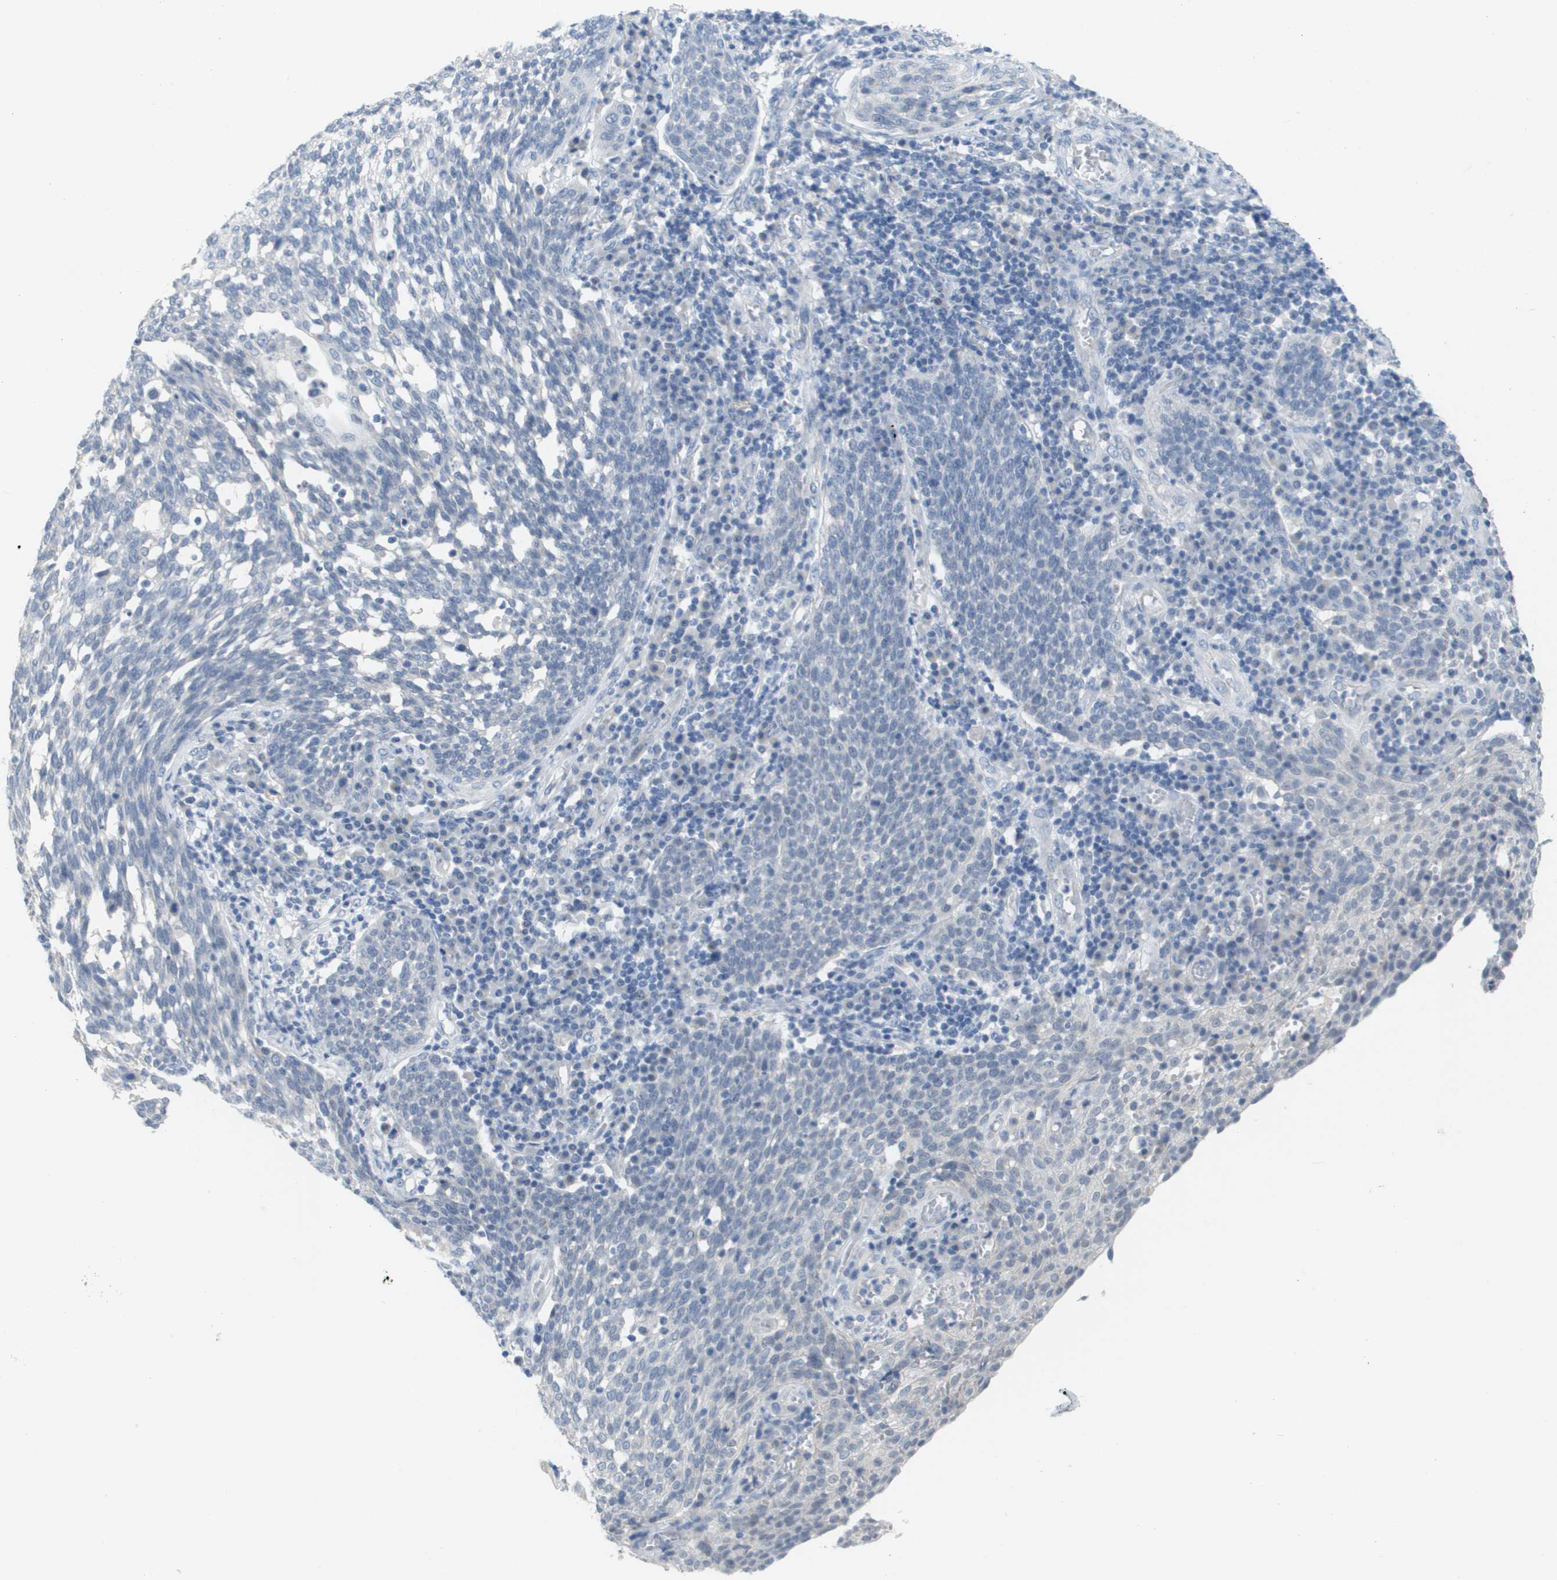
{"staining": {"intensity": "negative", "quantity": "none", "location": "none"}, "tissue": "cervical cancer", "cell_type": "Tumor cells", "image_type": "cancer", "snomed": [{"axis": "morphology", "description": "Squamous cell carcinoma, NOS"}, {"axis": "topography", "description": "Cervix"}], "caption": "Immunohistochemistry of human cervical cancer (squamous cell carcinoma) demonstrates no staining in tumor cells.", "gene": "PDE4A", "patient": {"sex": "female", "age": 34}}